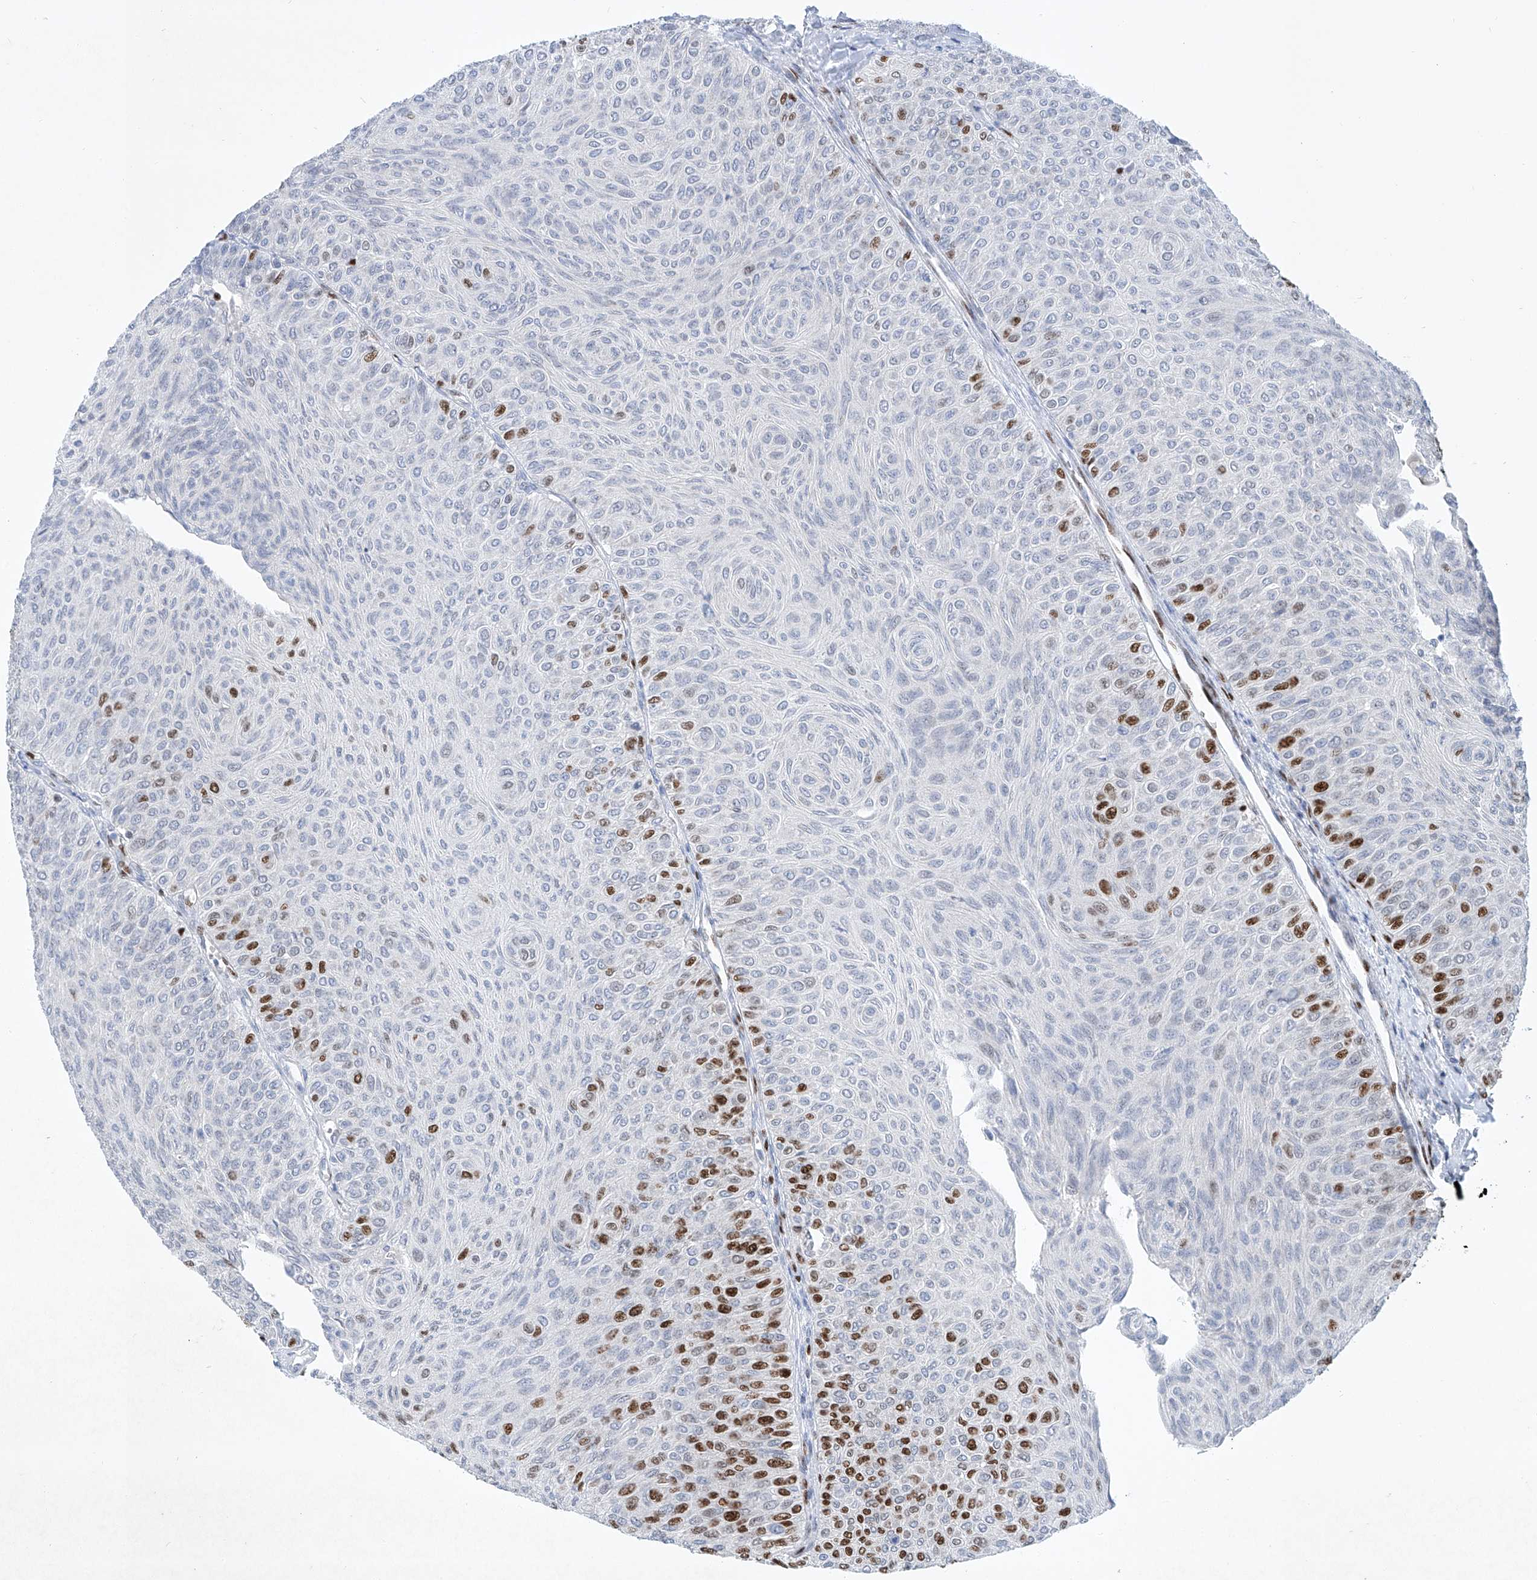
{"staining": {"intensity": "strong", "quantity": "25%-75%", "location": "nuclear"}, "tissue": "urothelial cancer", "cell_type": "Tumor cells", "image_type": "cancer", "snomed": [{"axis": "morphology", "description": "Urothelial carcinoma, Low grade"}, {"axis": "topography", "description": "Urinary bladder"}], "caption": "Protein staining displays strong nuclear expression in about 25%-75% of tumor cells in low-grade urothelial carcinoma. Ihc stains the protein of interest in brown and the nuclei are stained blue.", "gene": "TAF4", "patient": {"sex": "male", "age": 78}}